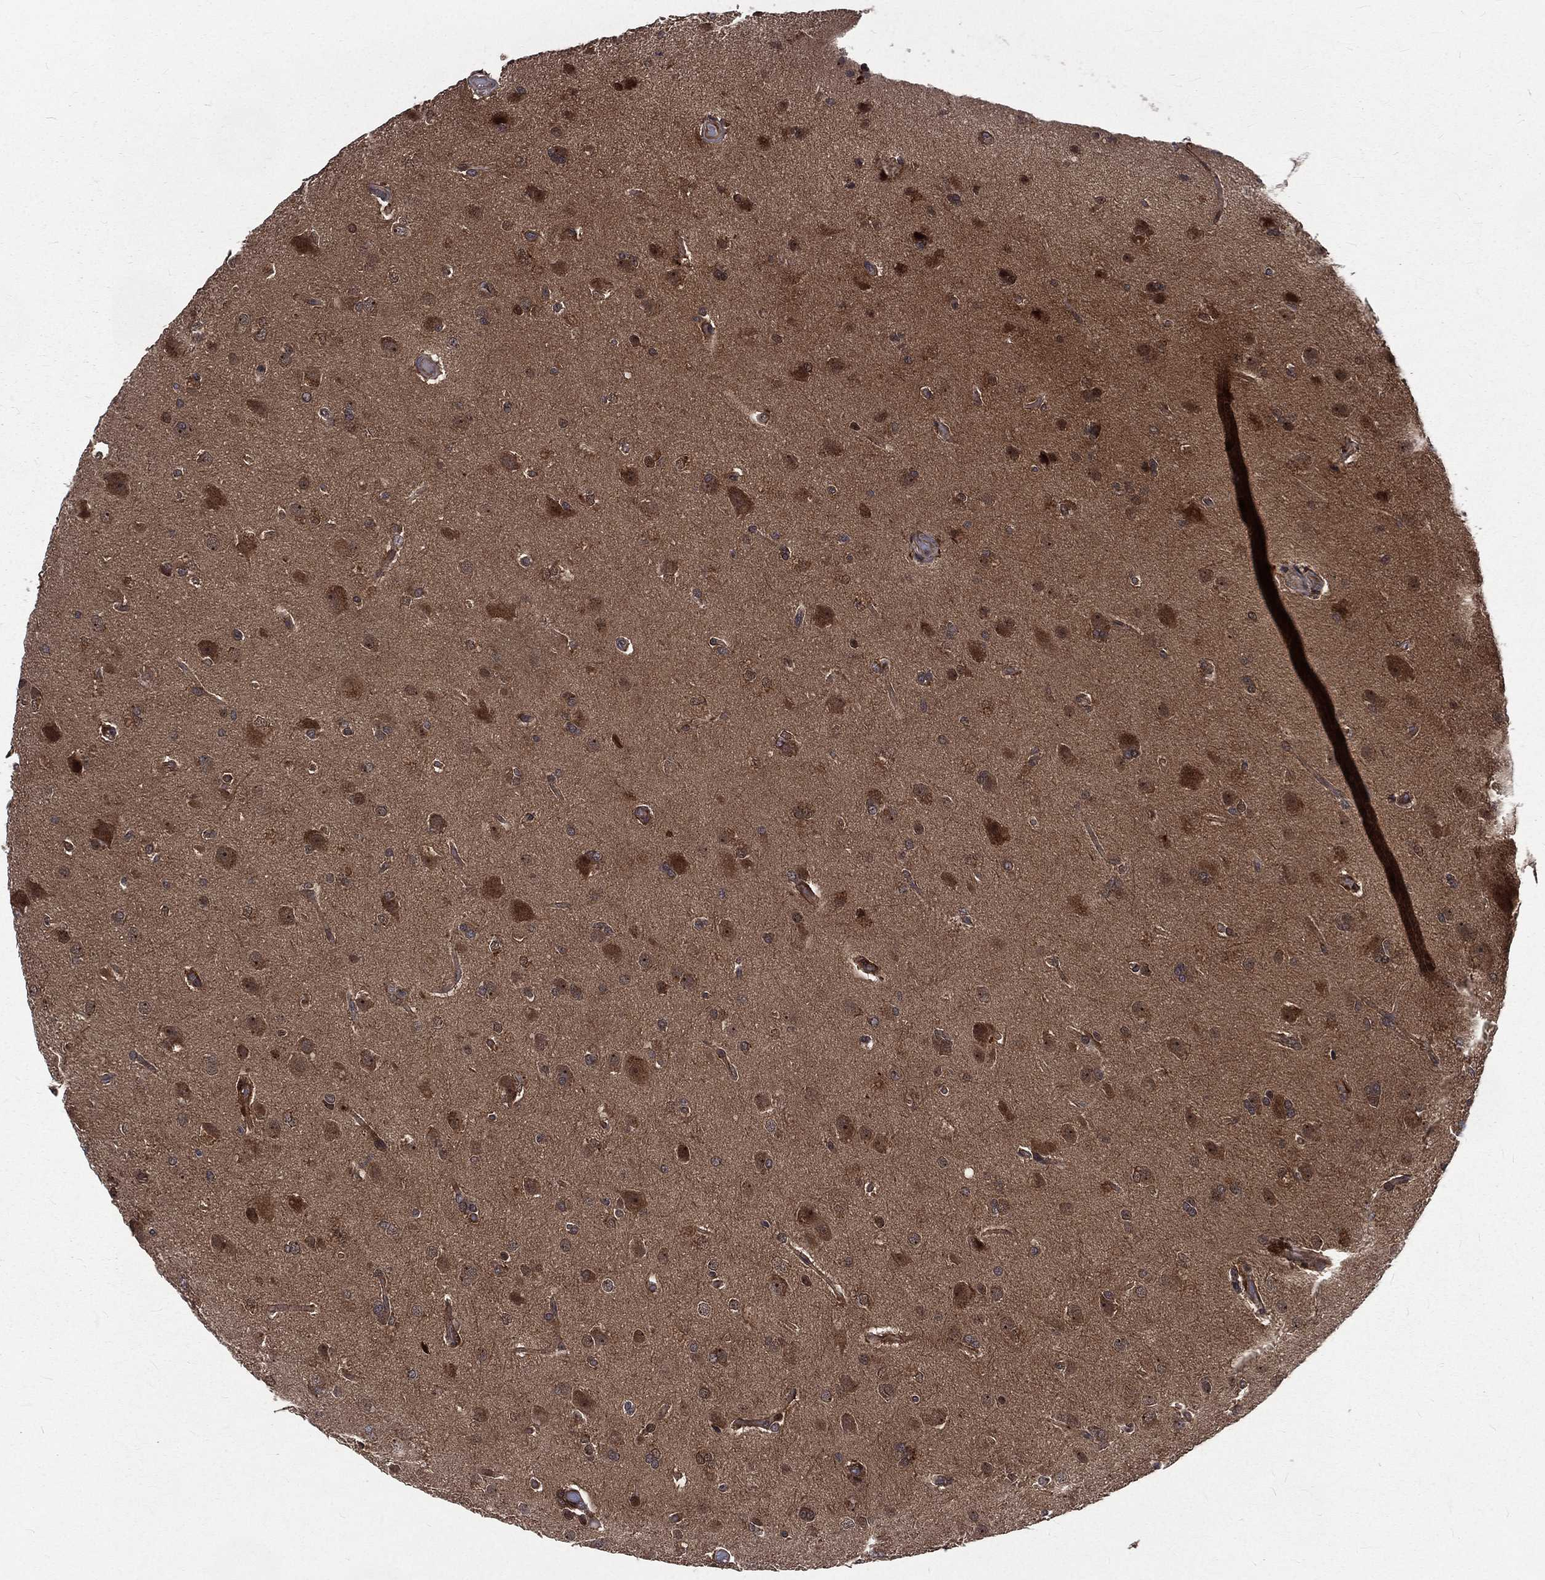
{"staining": {"intensity": "negative", "quantity": "none", "location": "none"}, "tissue": "glioma", "cell_type": "Tumor cells", "image_type": "cancer", "snomed": [{"axis": "morphology", "description": "Glioma, malignant, High grade"}, {"axis": "topography", "description": "Brain"}], "caption": "Immunohistochemistry image of glioma stained for a protein (brown), which shows no positivity in tumor cells. (DAB immunohistochemistry, high magnification).", "gene": "ARL3", "patient": {"sex": "male", "age": 68}}